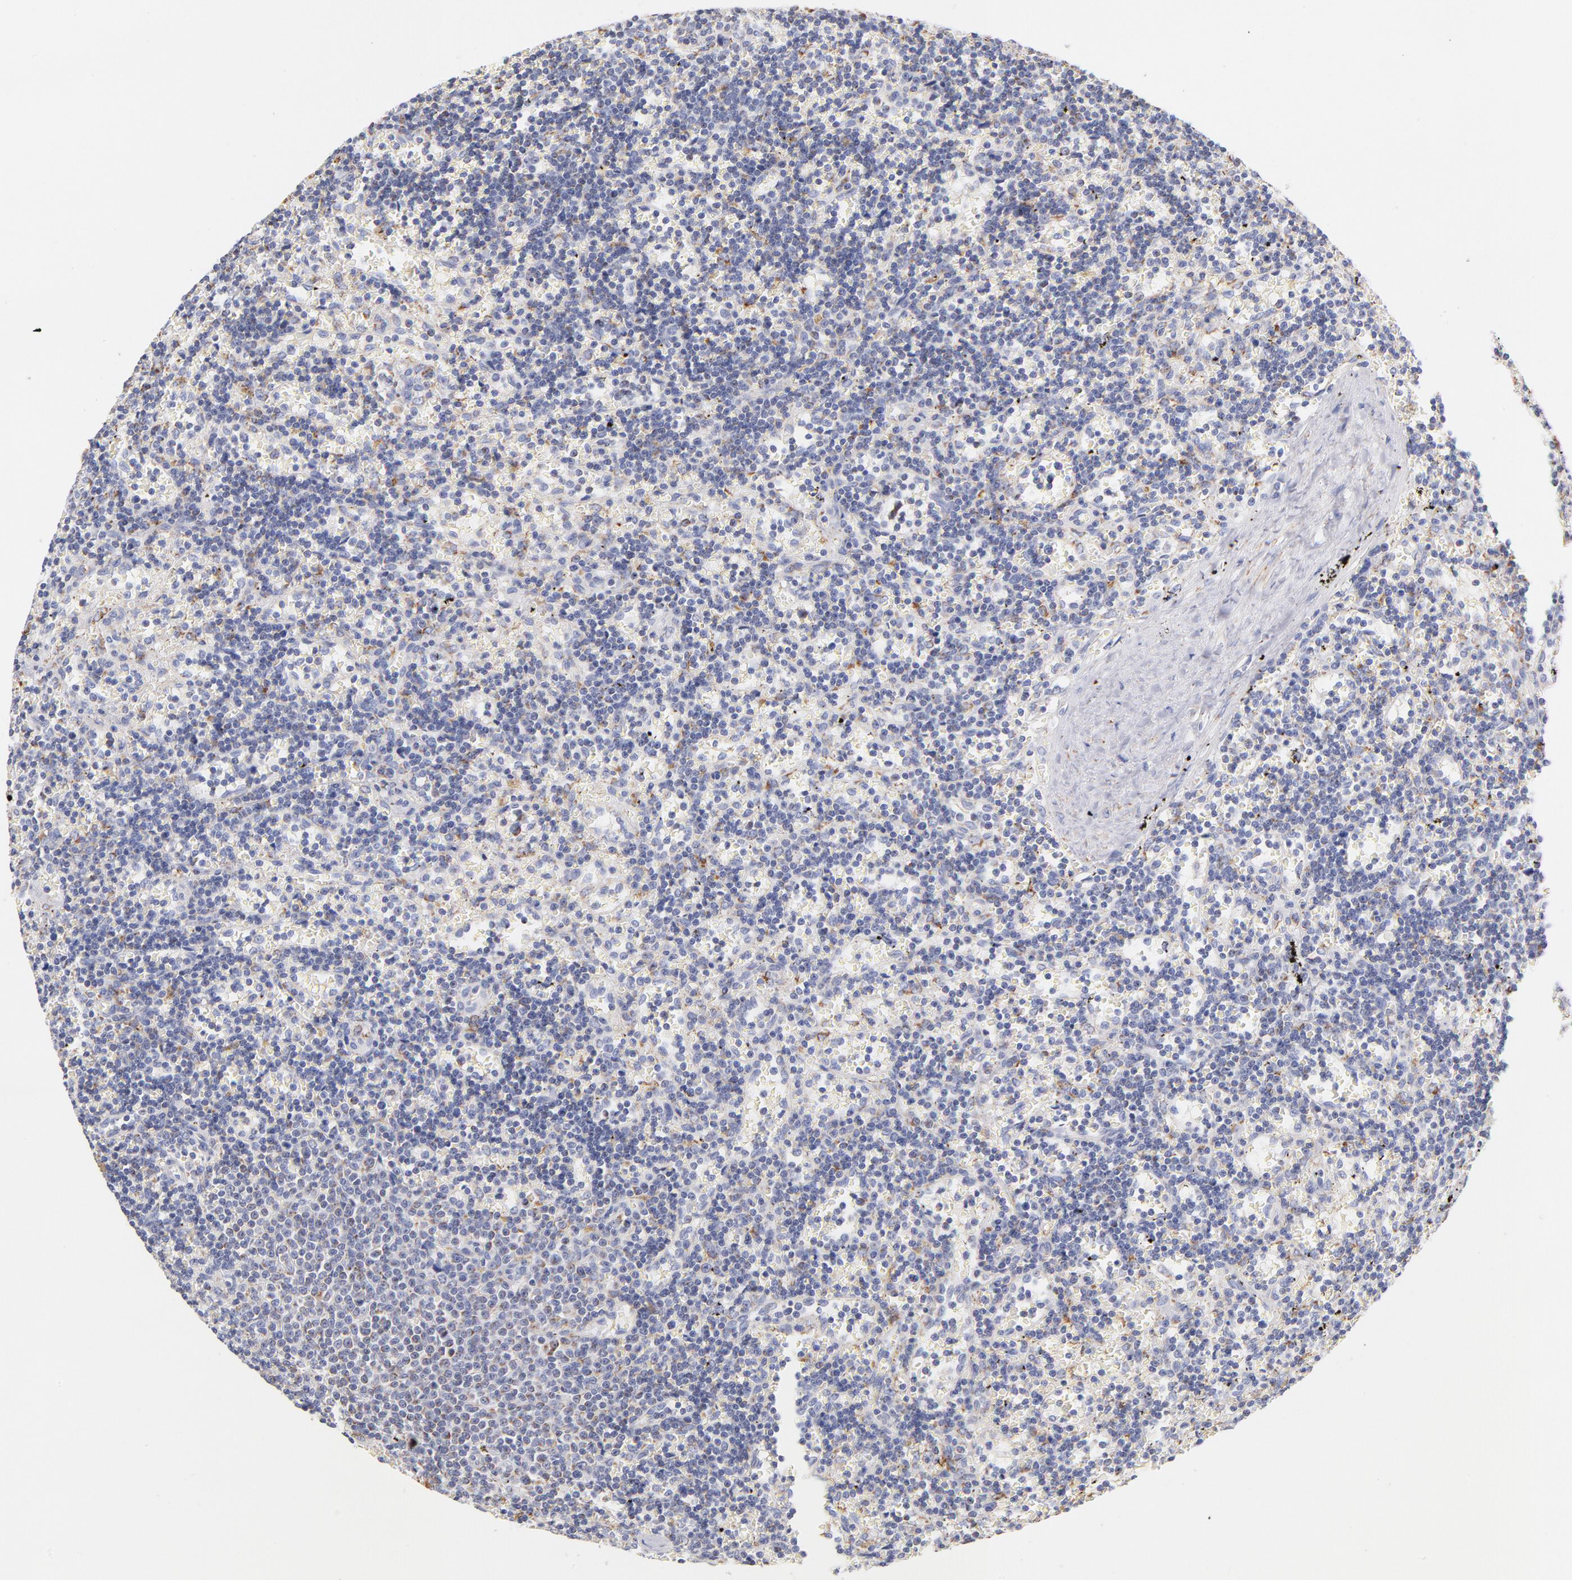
{"staining": {"intensity": "moderate", "quantity": "25%-75%", "location": "cytoplasmic/membranous"}, "tissue": "lymphoma", "cell_type": "Tumor cells", "image_type": "cancer", "snomed": [{"axis": "morphology", "description": "Malignant lymphoma, non-Hodgkin's type, Low grade"}, {"axis": "topography", "description": "Spleen"}], "caption": "Immunohistochemistry micrograph of human malignant lymphoma, non-Hodgkin's type (low-grade) stained for a protein (brown), which shows medium levels of moderate cytoplasmic/membranous positivity in about 25%-75% of tumor cells.", "gene": "AIFM1", "patient": {"sex": "male", "age": 60}}